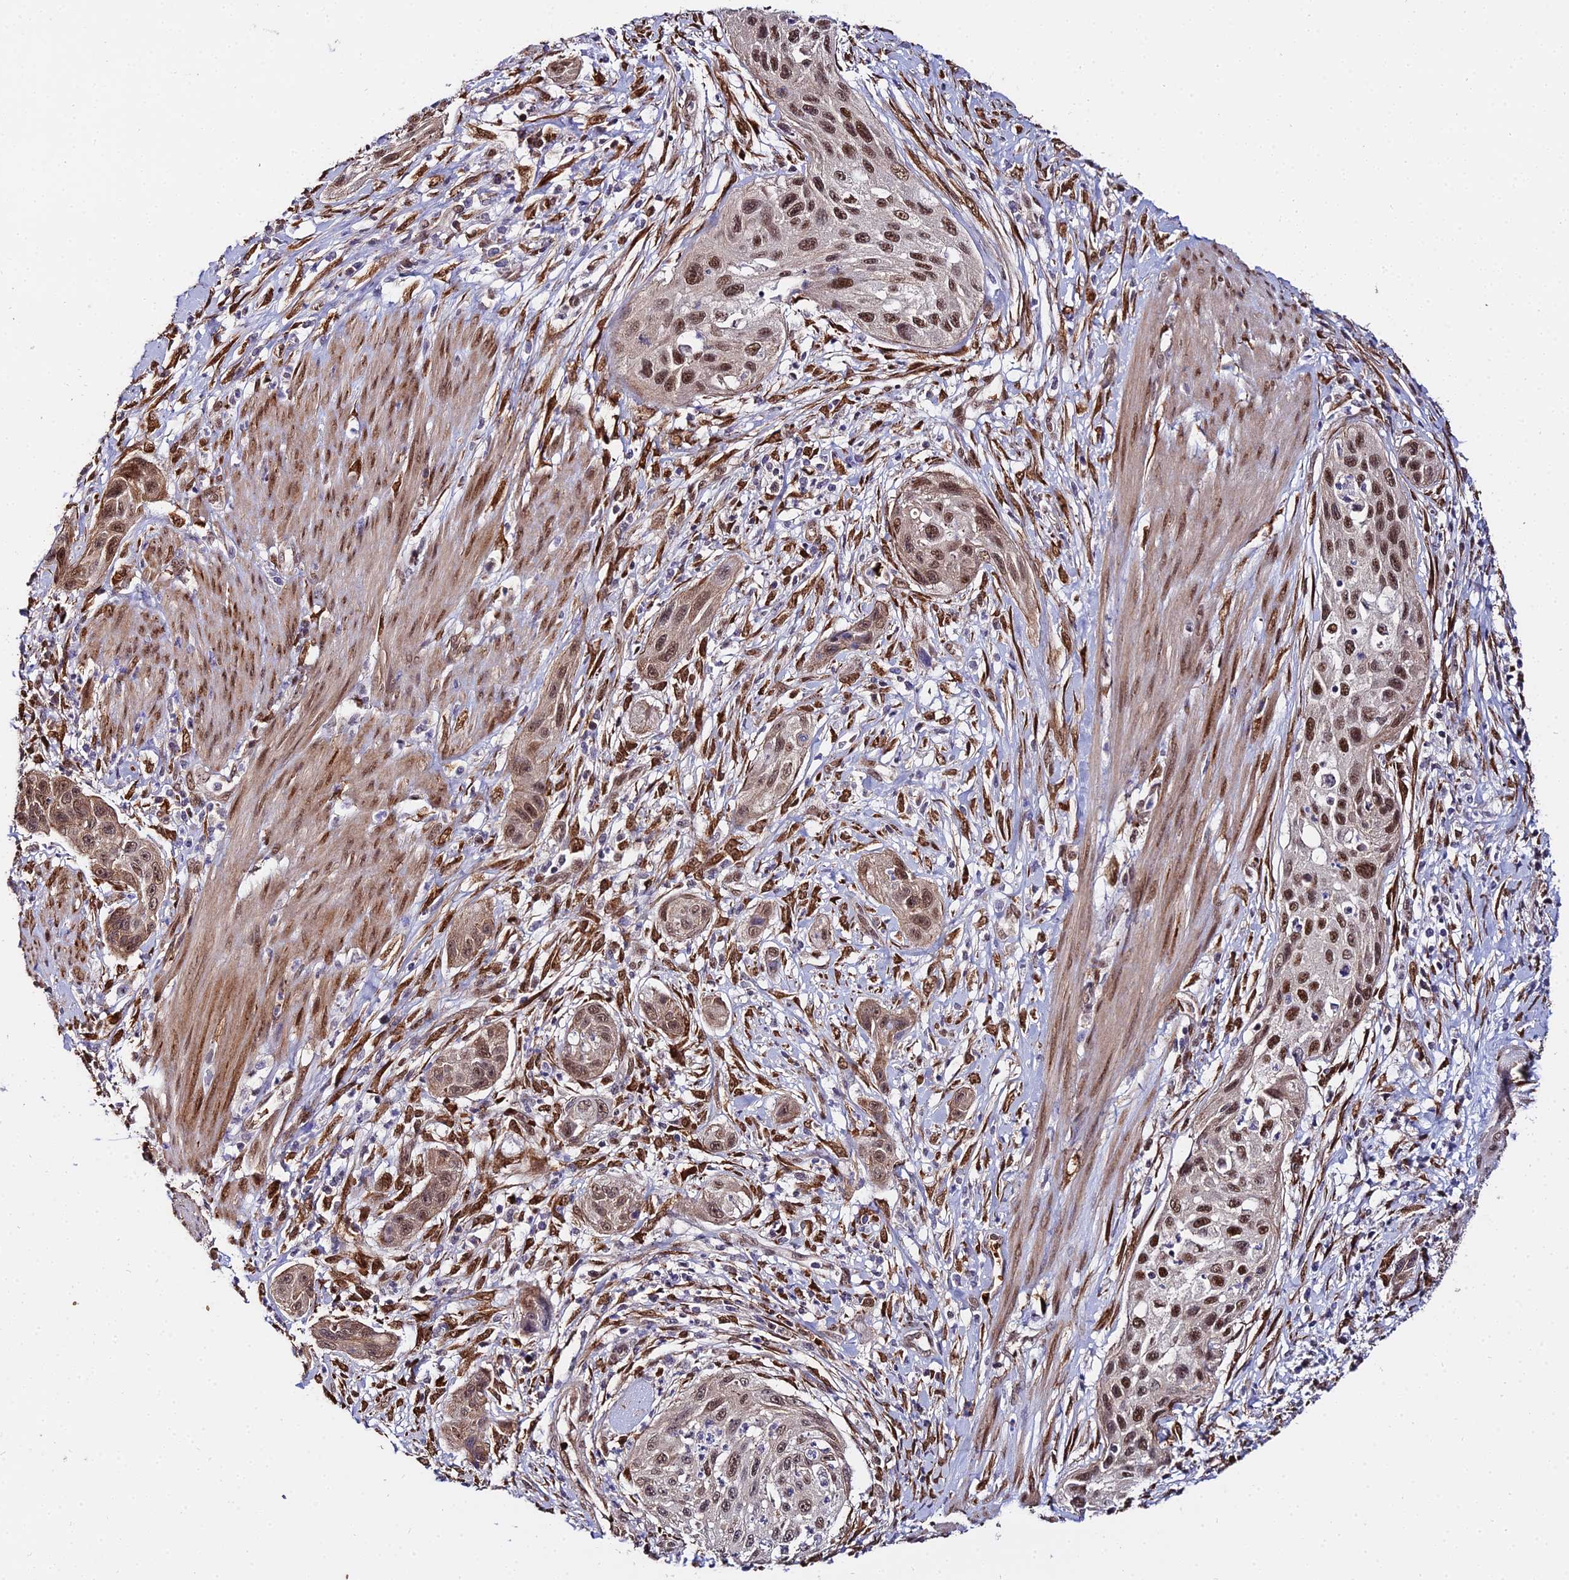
{"staining": {"intensity": "strong", "quantity": "25%-75%", "location": "cytoplasmic/membranous,nuclear"}, "tissue": "cervical cancer", "cell_type": "Tumor cells", "image_type": "cancer", "snomed": [{"axis": "morphology", "description": "Squamous cell carcinoma, NOS"}, {"axis": "topography", "description": "Cervix"}], "caption": "Human cervical cancer stained with a protein marker demonstrates strong staining in tumor cells.", "gene": "BCL9", "patient": {"sex": "female", "age": 42}}